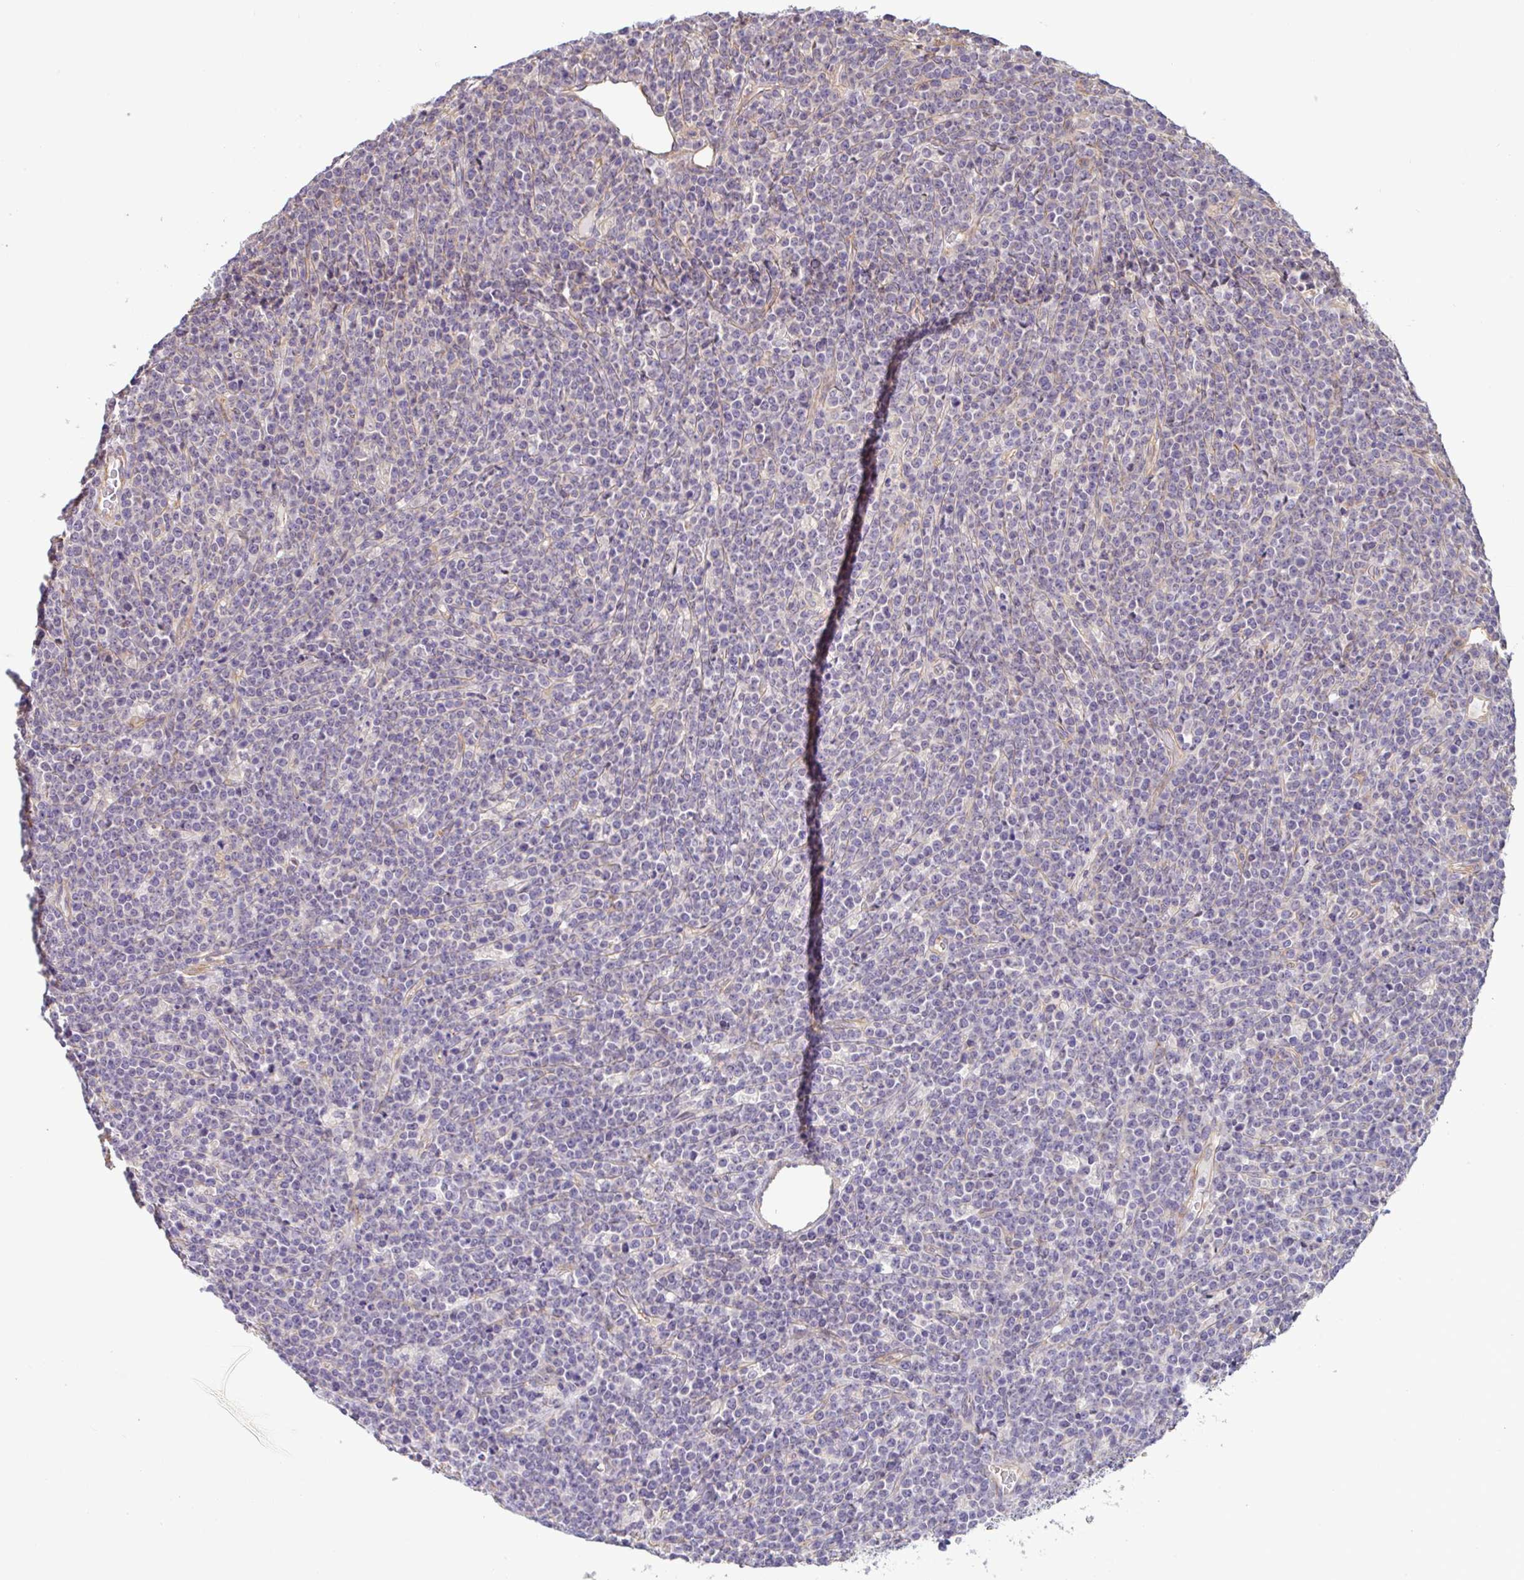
{"staining": {"intensity": "negative", "quantity": "none", "location": "none"}, "tissue": "lymphoma", "cell_type": "Tumor cells", "image_type": "cancer", "snomed": [{"axis": "morphology", "description": "Malignant lymphoma, non-Hodgkin's type, High grade"}, {"axis": "topography", "description": "Ovary"}], "caption": "High magnification brightfield microscopy of lymphoma stained with DAB (3,3'-diaminobenzidine) (brown) and counterstained with hematoxylin (blue): tumor cells show no significant positivity.", "gene": "PLCD4", "patient": {"sex": "female", "age": 56}}